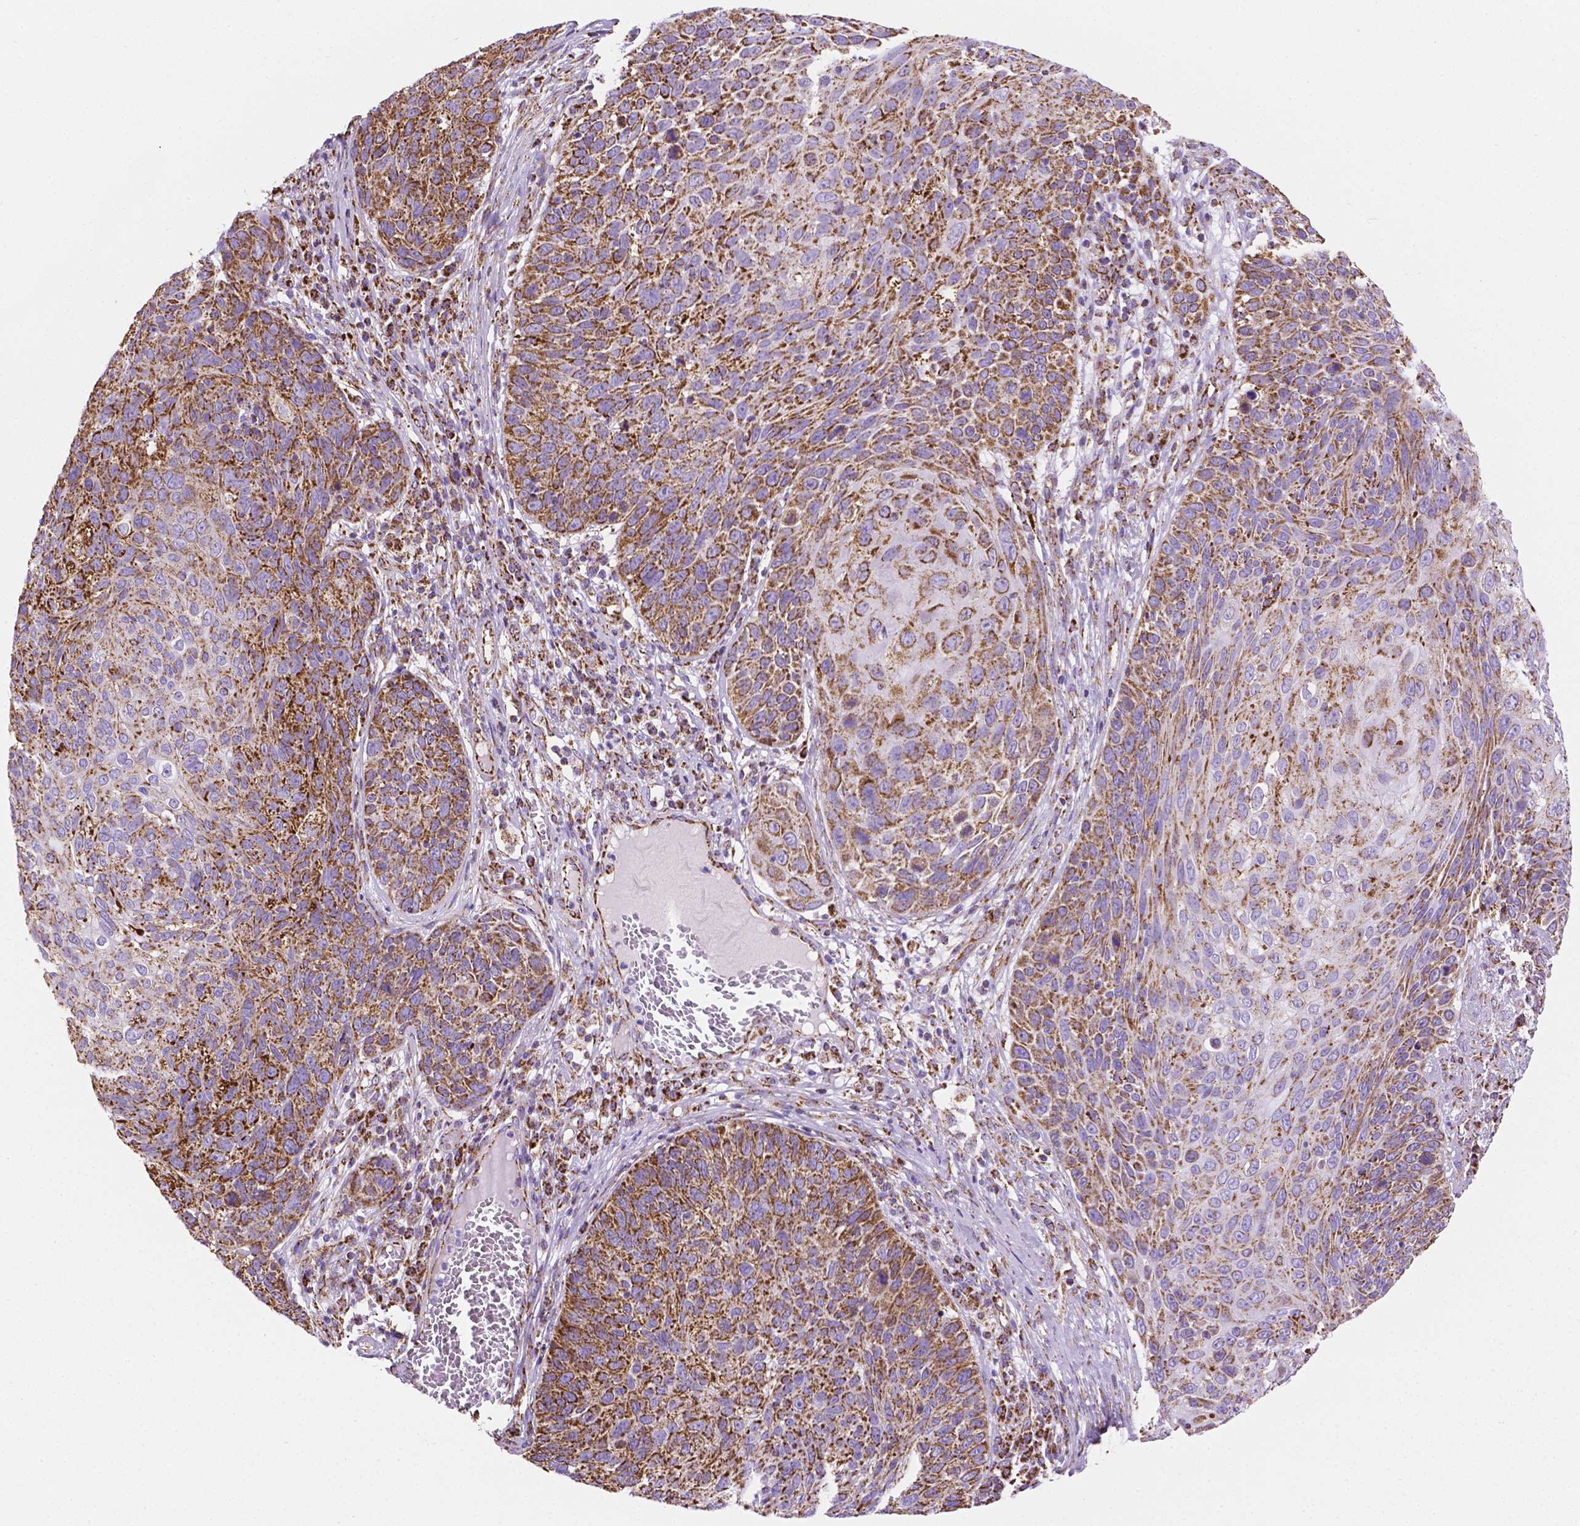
{"staining": {"intensity": "strong", "quantity": ">75%", "location": "cytoplasmic/membranous"}, "tissue": "skin cancer", "cell_type": "Tumor cells", "image_type": "cancer", "snomed": [{"axis": "morphology", "description": "Squamous cell carcinoma, NOS"}, {"axis": "topography", "description": "Skin"}], "caption": "IHC histopathology image of human skin squamous cell carcinoma stained for a protein (brown), which exhibits high levels of strong cytoplasmic/membranous expression in approximately >75% of tumor cells.", "gene": "RMDN3", "patient": {"sex": "male", "age": 92}}